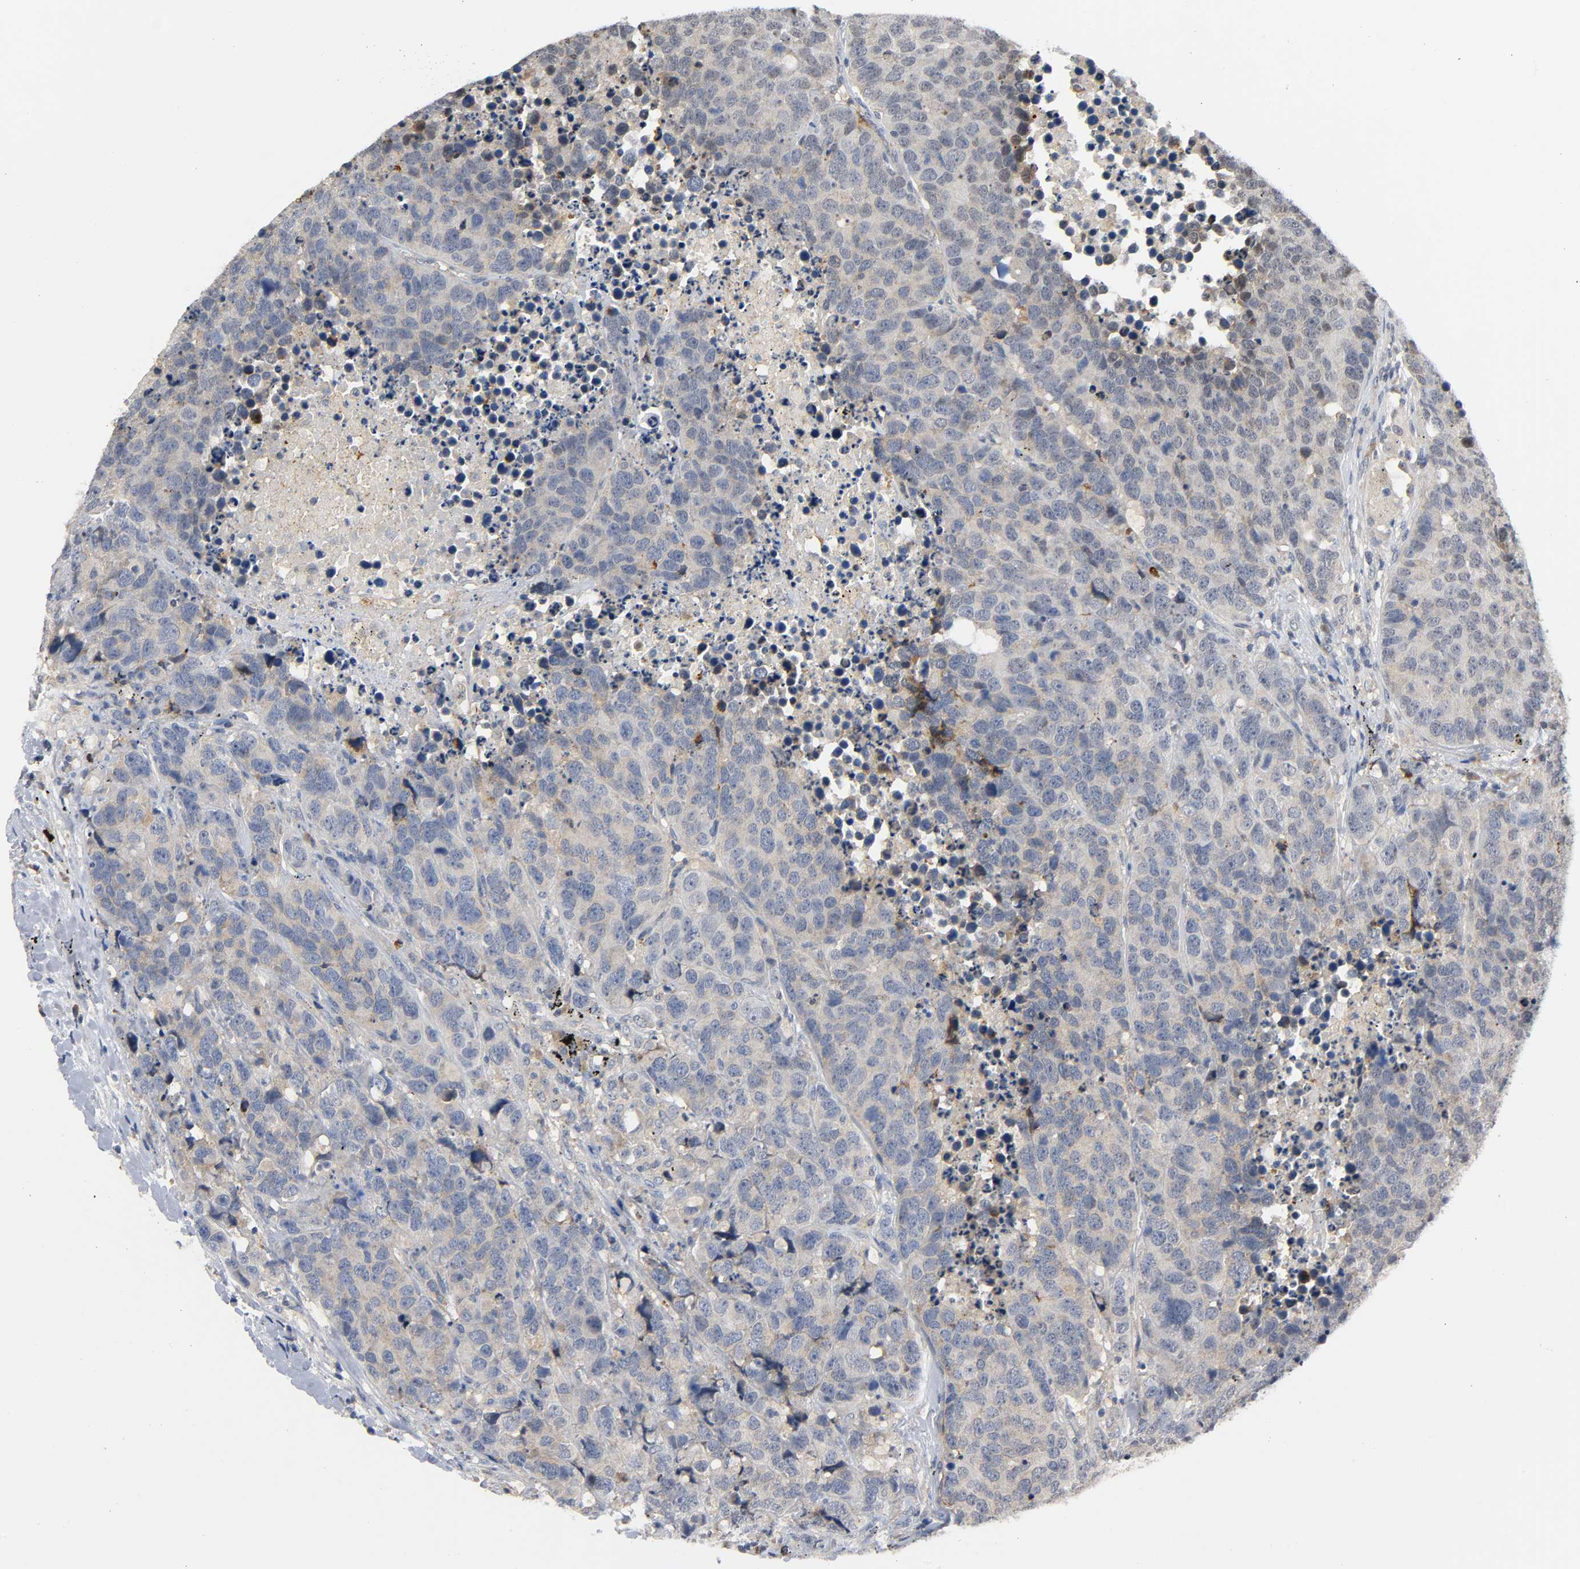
{"staining": {"intensity": "weak", "quantity": ">75%", "location": "cytoplasmic/membranous"}, "tissue": "carcinoid", "cell_type": "Tumor cells", "image_type": "cancer", "snomed": [{"axis": "morphology", "description": "Carcinoid, malignant, NOS"}, {"axis": "topography", "description": "Lung"}], "caption": "Immunohistochemistry (IHC) (DAB (3,3'-diaminobenzidine)) staining of carcinoid displays weak cytoplasmic/membranous protein staining in approximately >75% of tumor cells.", "gene": "HDAC6", "patient": {"sex": "male", "age": 60}}